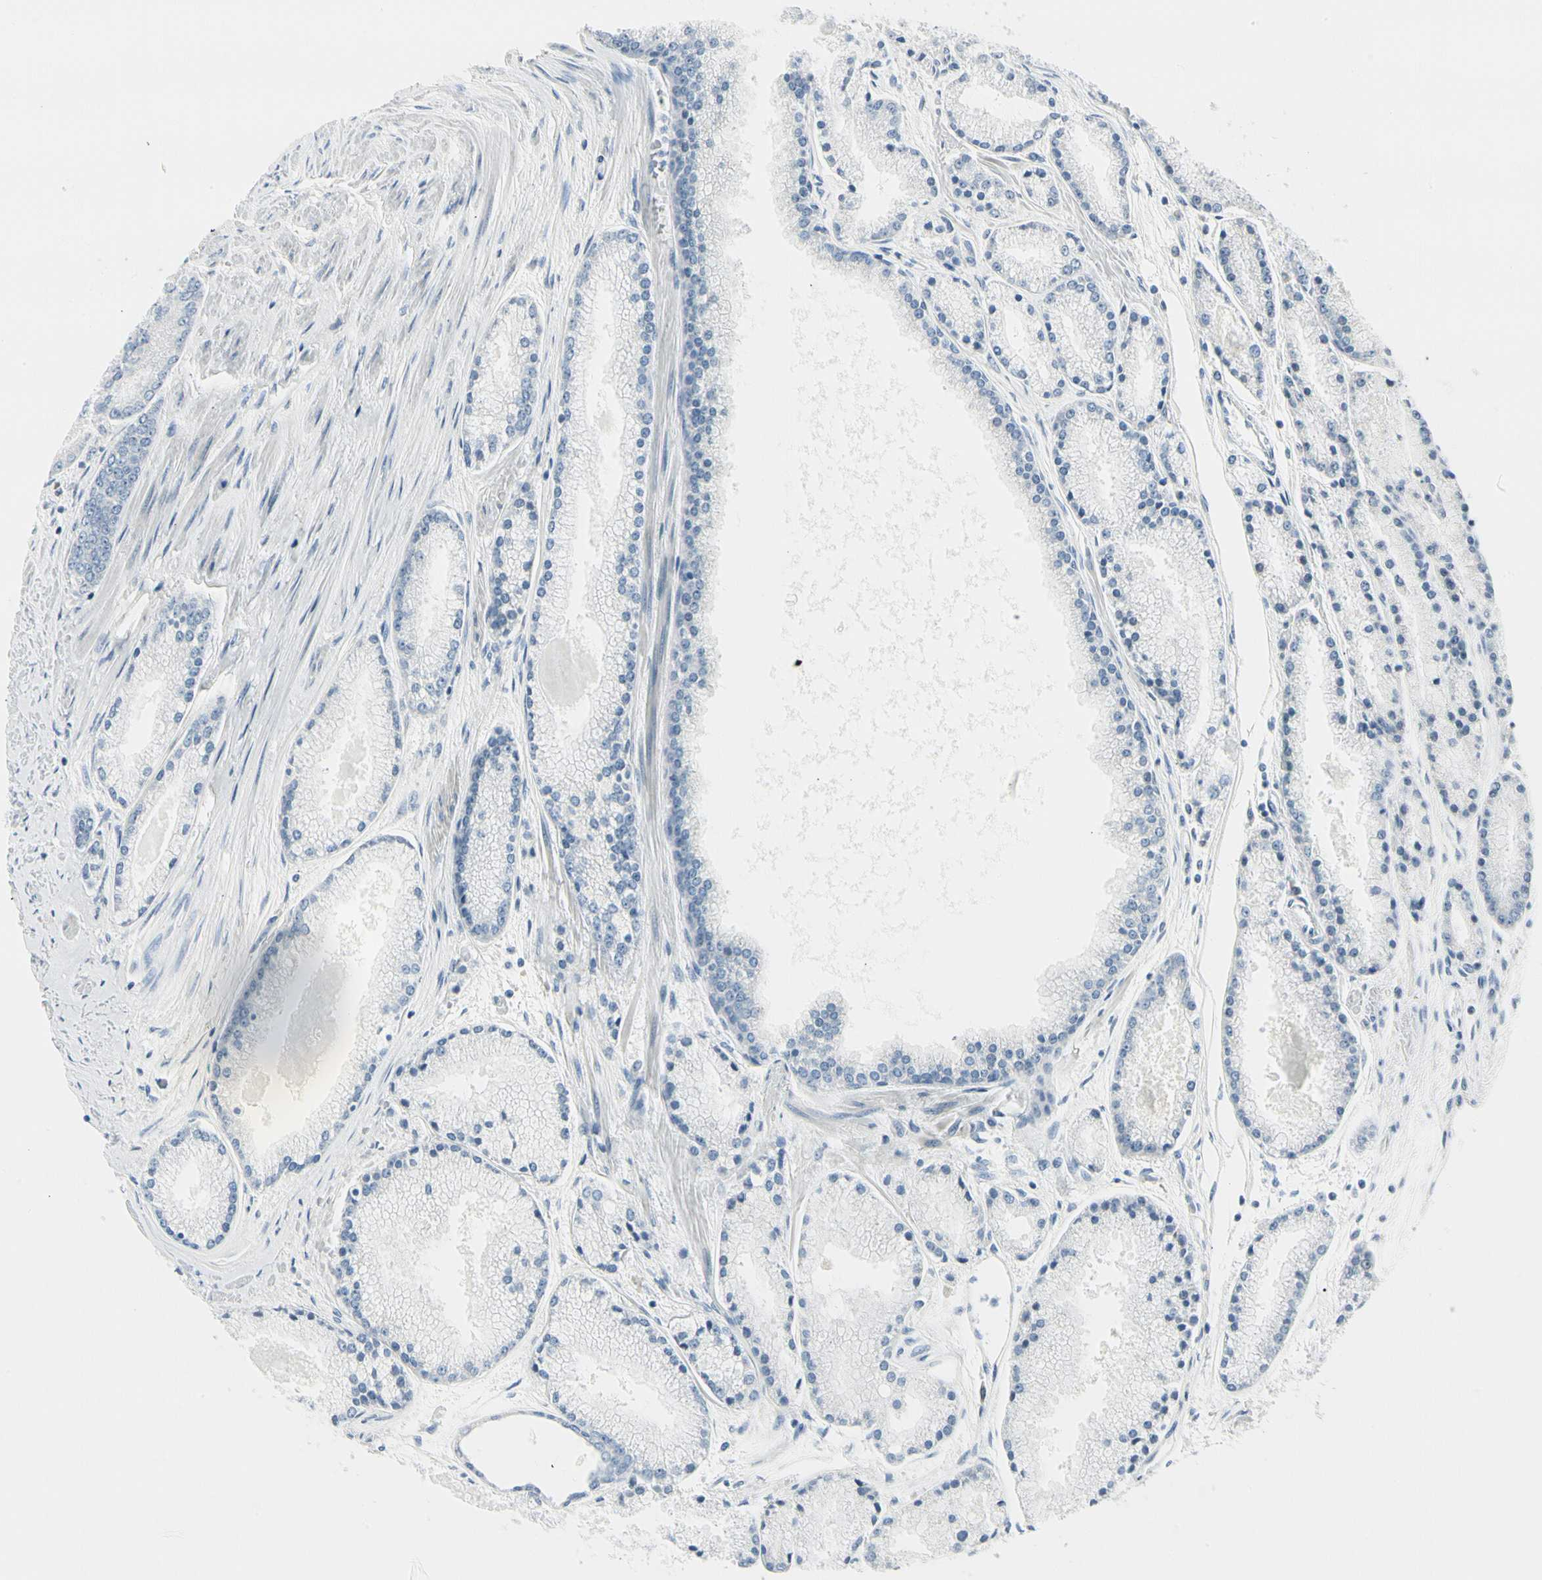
{"staining": {"intensity": "negative", "quantity": "none", "location": "none"}, "tissue": "prostate cancer", "cell_type": "Tumor cells", "image_type": "cancer", "snomed": [{"axis": "morphology", "description": "Adenocarcinoma, High grade"}, {"axis": "topography", "description": "Prostate"}], "caption": "Tumor cells show no significant protein positivity in prostate cancer (adenocarcinoma (high-grade)).", "gene": "TNFSF11", "patient": {"sex": "male", "age": 61}}